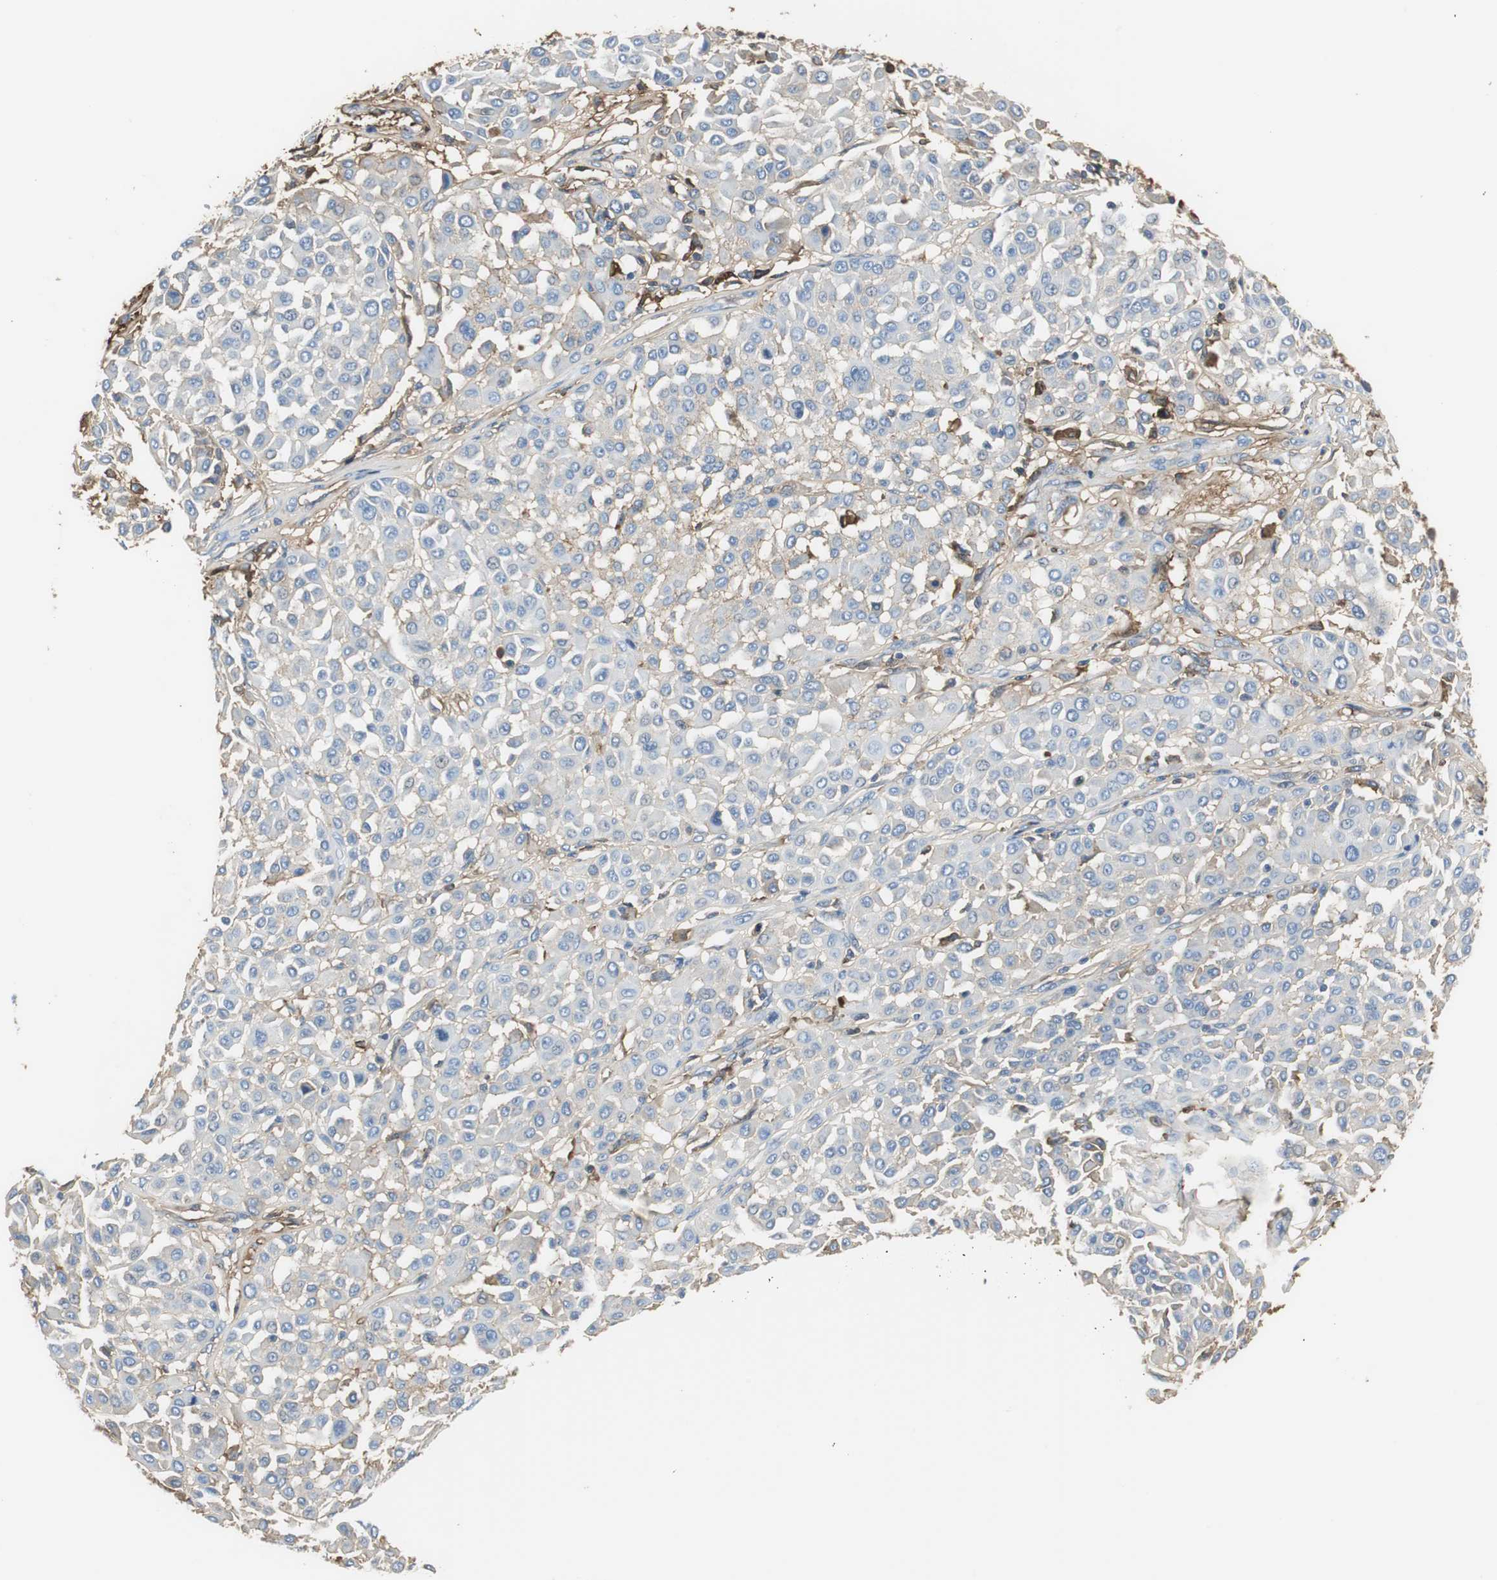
{"staining": {"intensity": "negative", "quantity": "none", "location": "none"}, "tissue": "melanoma", "cell_type": "Tumor cells", "image_type": "cancer", "snomed": [{"axis": "morphology", "description": "Malignant melanoma, Metastatic site"}, {"axis": "topography", "description": "Soft tissue"}], "caption": "High power microscopy micrograph of an IHC photomicrograph of malignant melanoma (metastatic site), revealing no significant staining in tumor cells.", "gene": "IGHA1", "patient": {"sex": "male", "age": 41}}